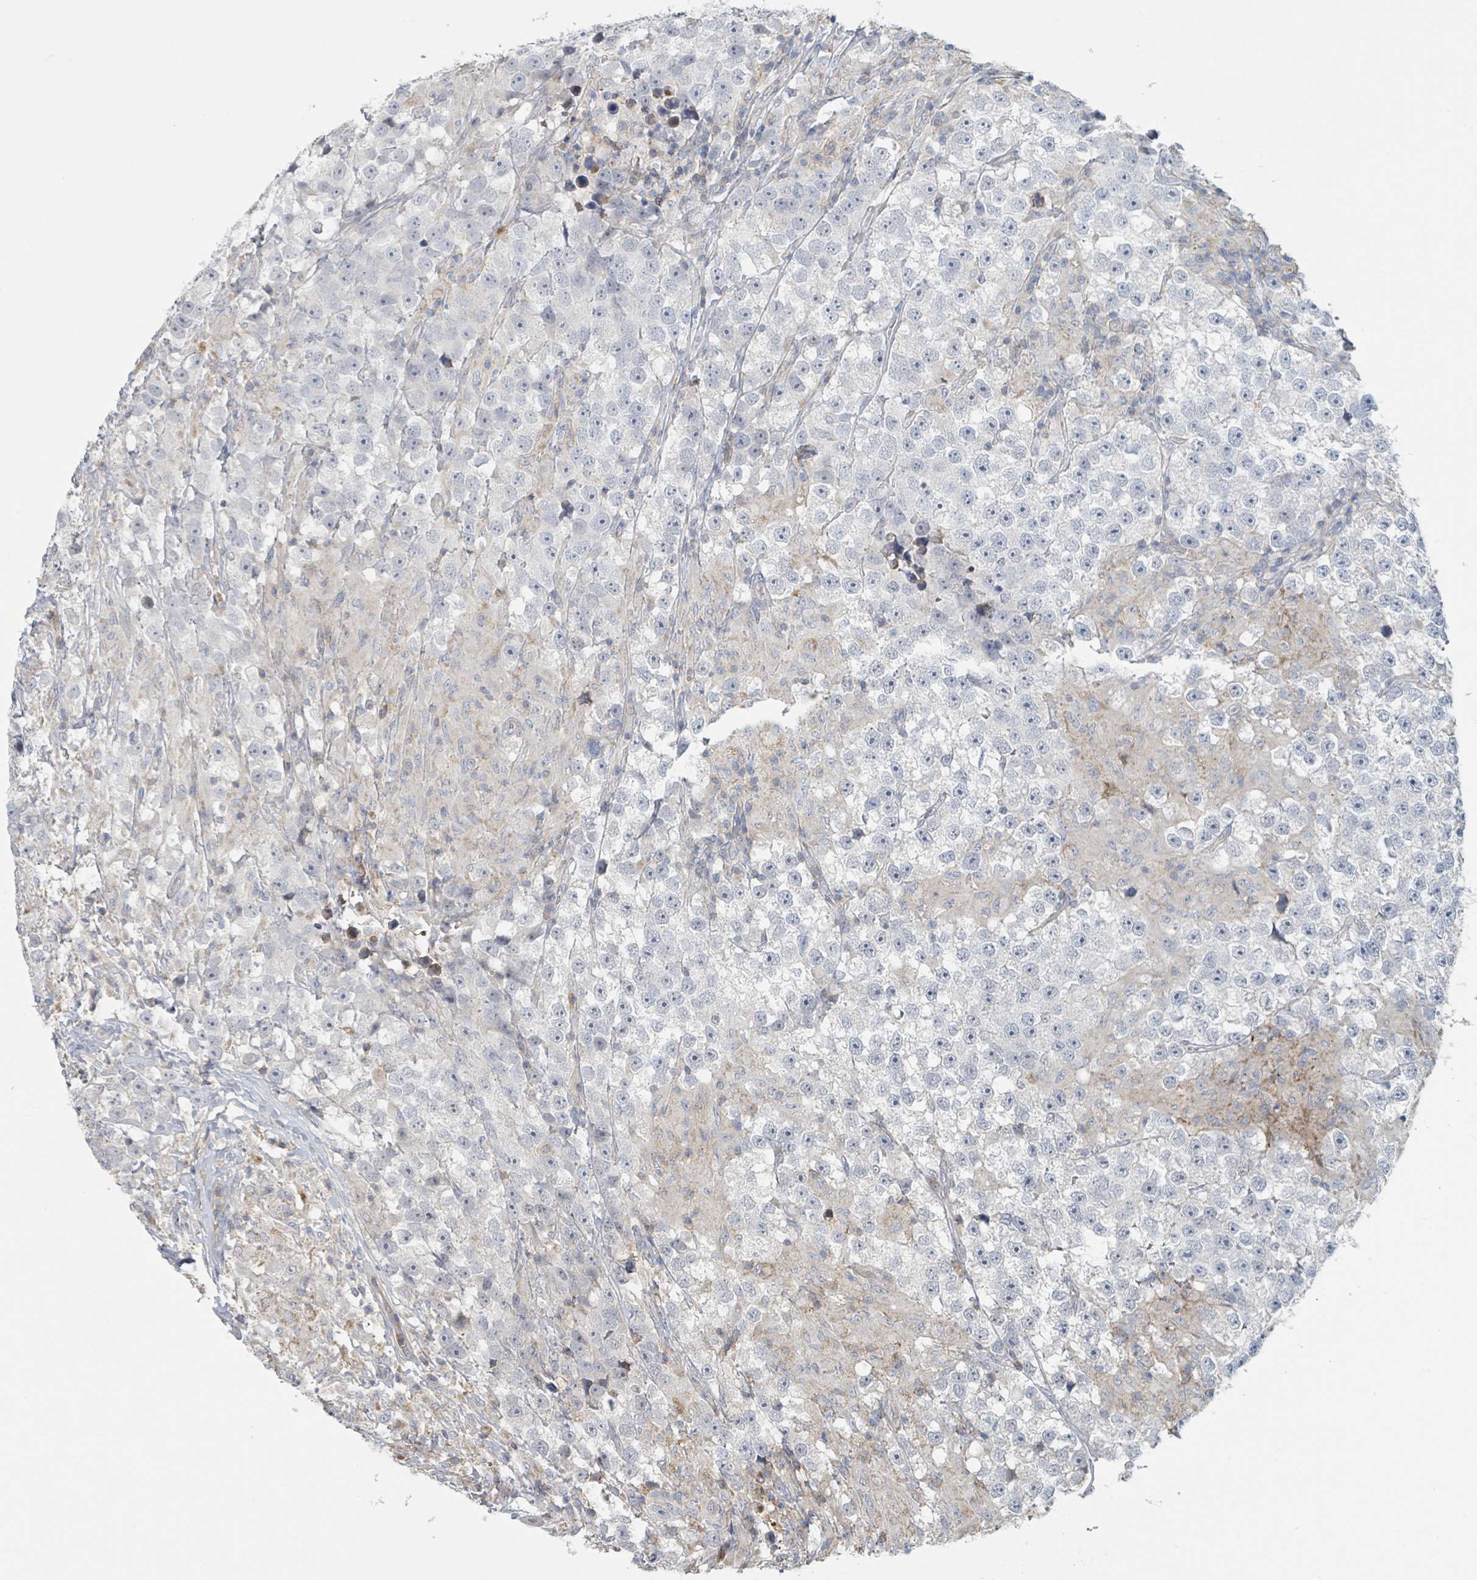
{"staining": {"intensity": "negative", "quantity": "none", "location": "none"}, "tissue": "testis cancer", "cell_type": "Tumor cells", "image_type": "cancer", "snomed": [{"axis": "morphology", "description": "Seminoma, NOS"}, {"axis": "topography", "description": "Testis"}], "caption": "Testis cancer (seminoma) was stained to show a protein in brown. There is no significant staining in tumor cells. (DAB (3,3'-diaminobenzidine) immunohistochemistry visualized using brightfield microscopy, high magnification).", "gene": "LRRC42", "patient": {"sex": "male", "age": 46}}